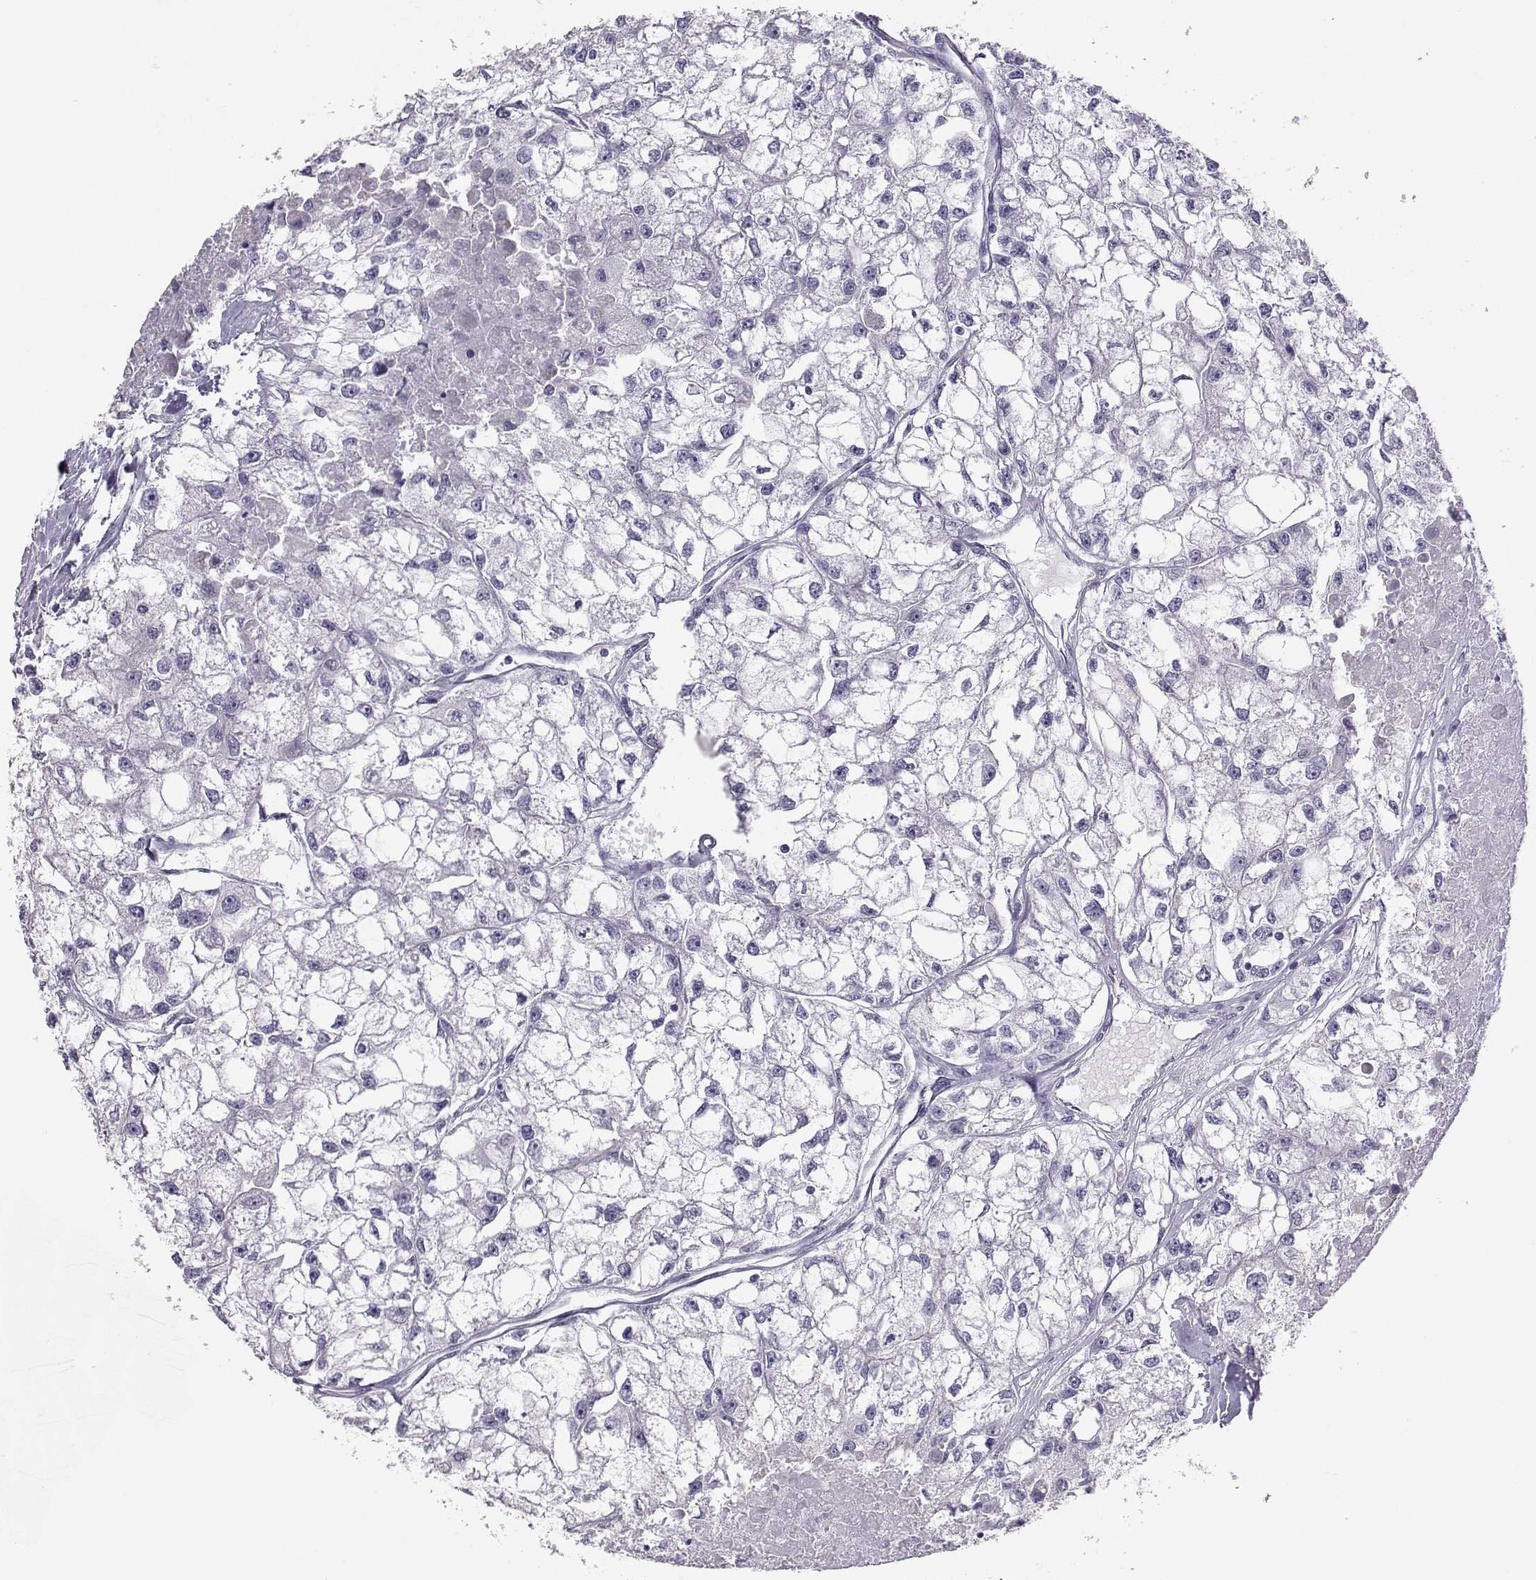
{"staining": {"intensity": "negative", "quantity": "none", "location": "none"}, "tissue": "renal cancer", "cell_type": "Tumor cells", "image_type": "cancer", "snomed": [{"axis": "morphology", "description": "Adenocarcinoma, NOS"}, {"axis": "topography", "description": "Kidney"}], "caption": "The immunohistochemistry (IHC) histopathology image has no significant expression in tumor cells of adenocarcinoma (renal) tissue. (Immunohistochemistry (ihc), brightfield microscopy, high magnification).", "gene": "AVP", "patient": {"sex": "male", "age": 56}}